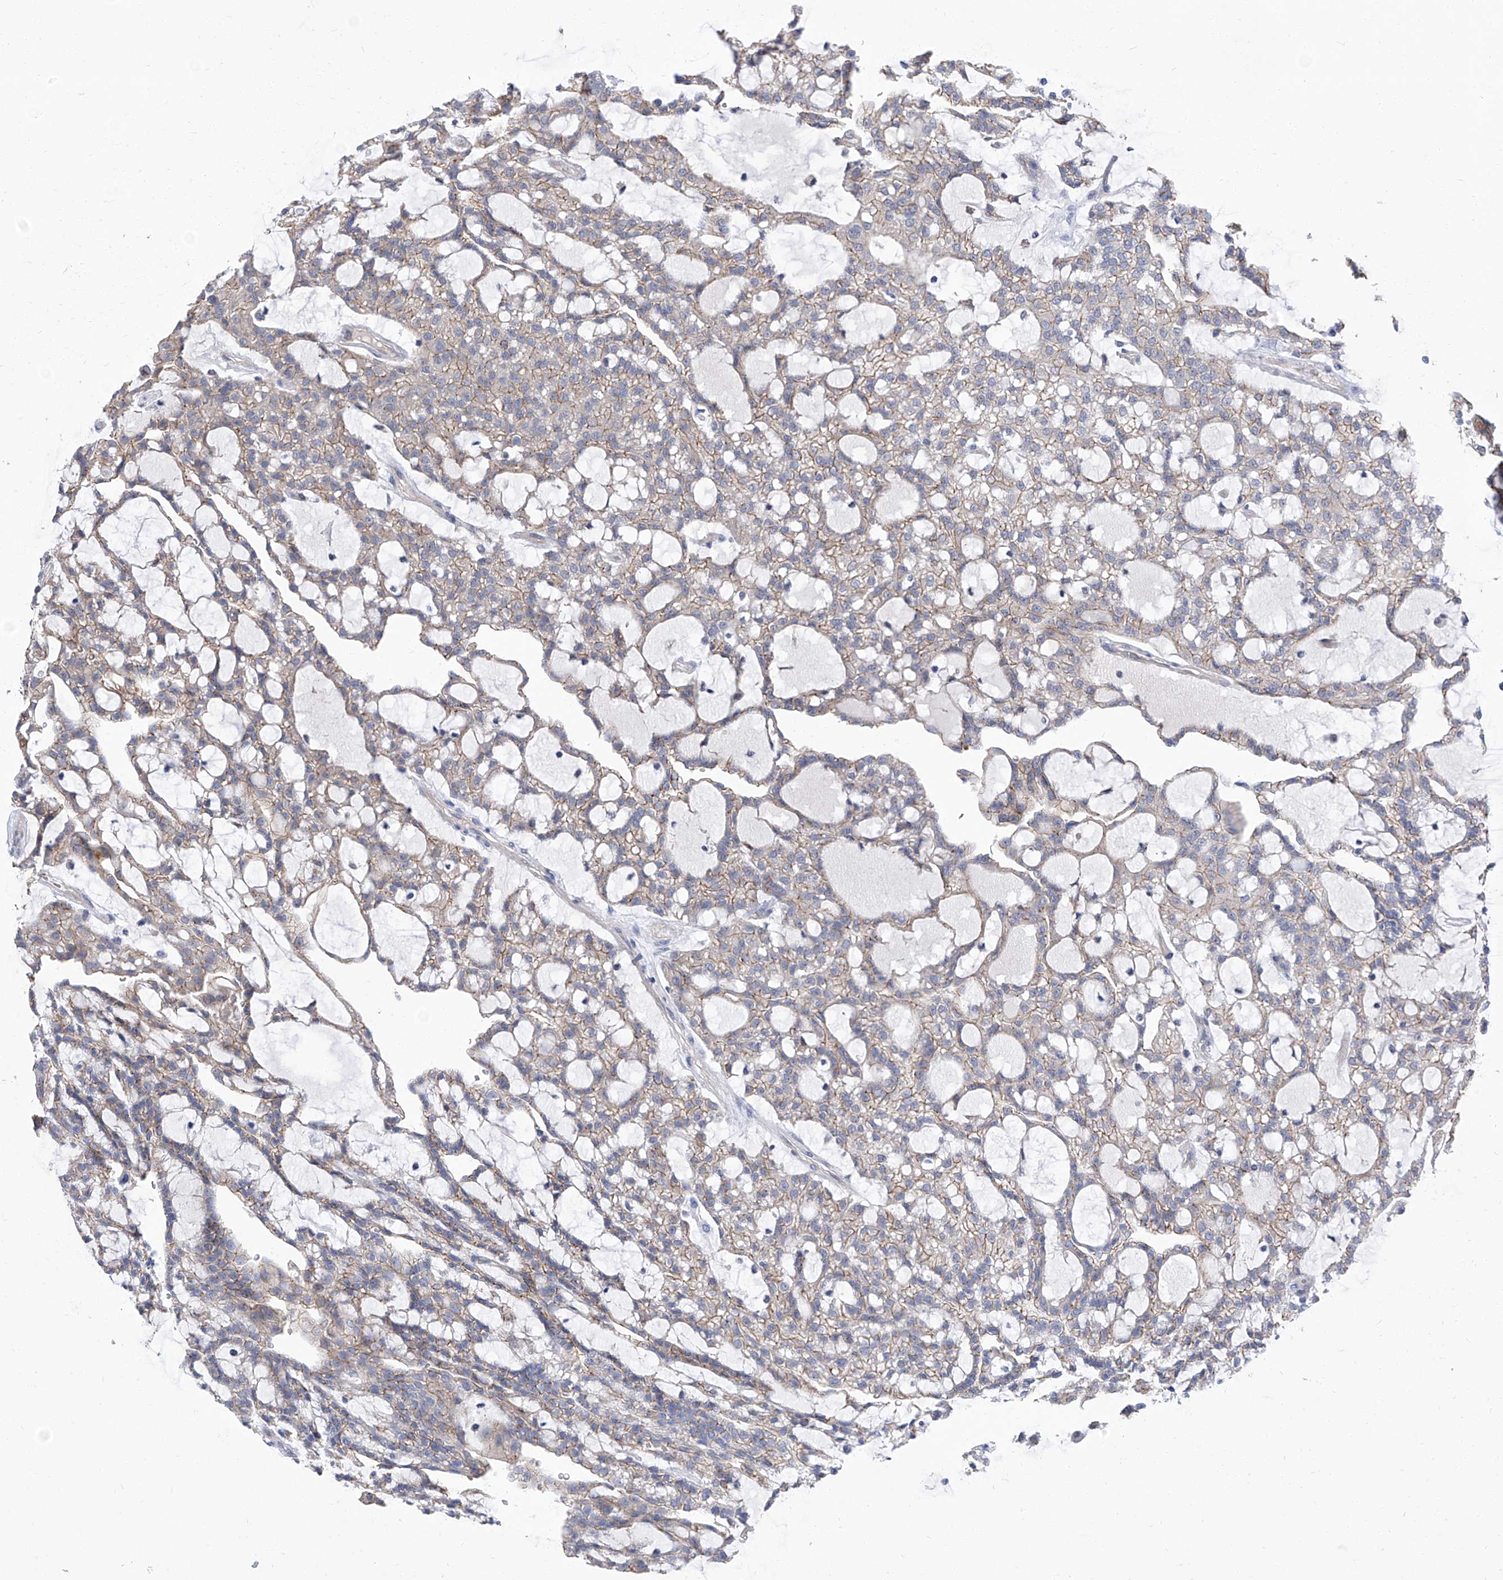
{"staining": {"intensity": "weak", "quantity": "25%-75%", "location": "cytoplasmic/membranous"}, "tissue": "renal cancer", "cell_type": "Tumor cells", "image_type": "cancer", "snomed": [{"axis": "morphology", "description": "Adenocarcinoma, NOS"}, {"axis": "topography", "description": "Kidney"}], "caption": "Immunohistochemistry of adenocarcinoma (renal) reveals low levels of weak cytoplasmic/membranous positivity in about 25%-75% of tumor cells. (DAB IHC with brightfield microscopy, high magnification).", "gene": "PARD3", "patient": {"sex": "male", "age": 63}}